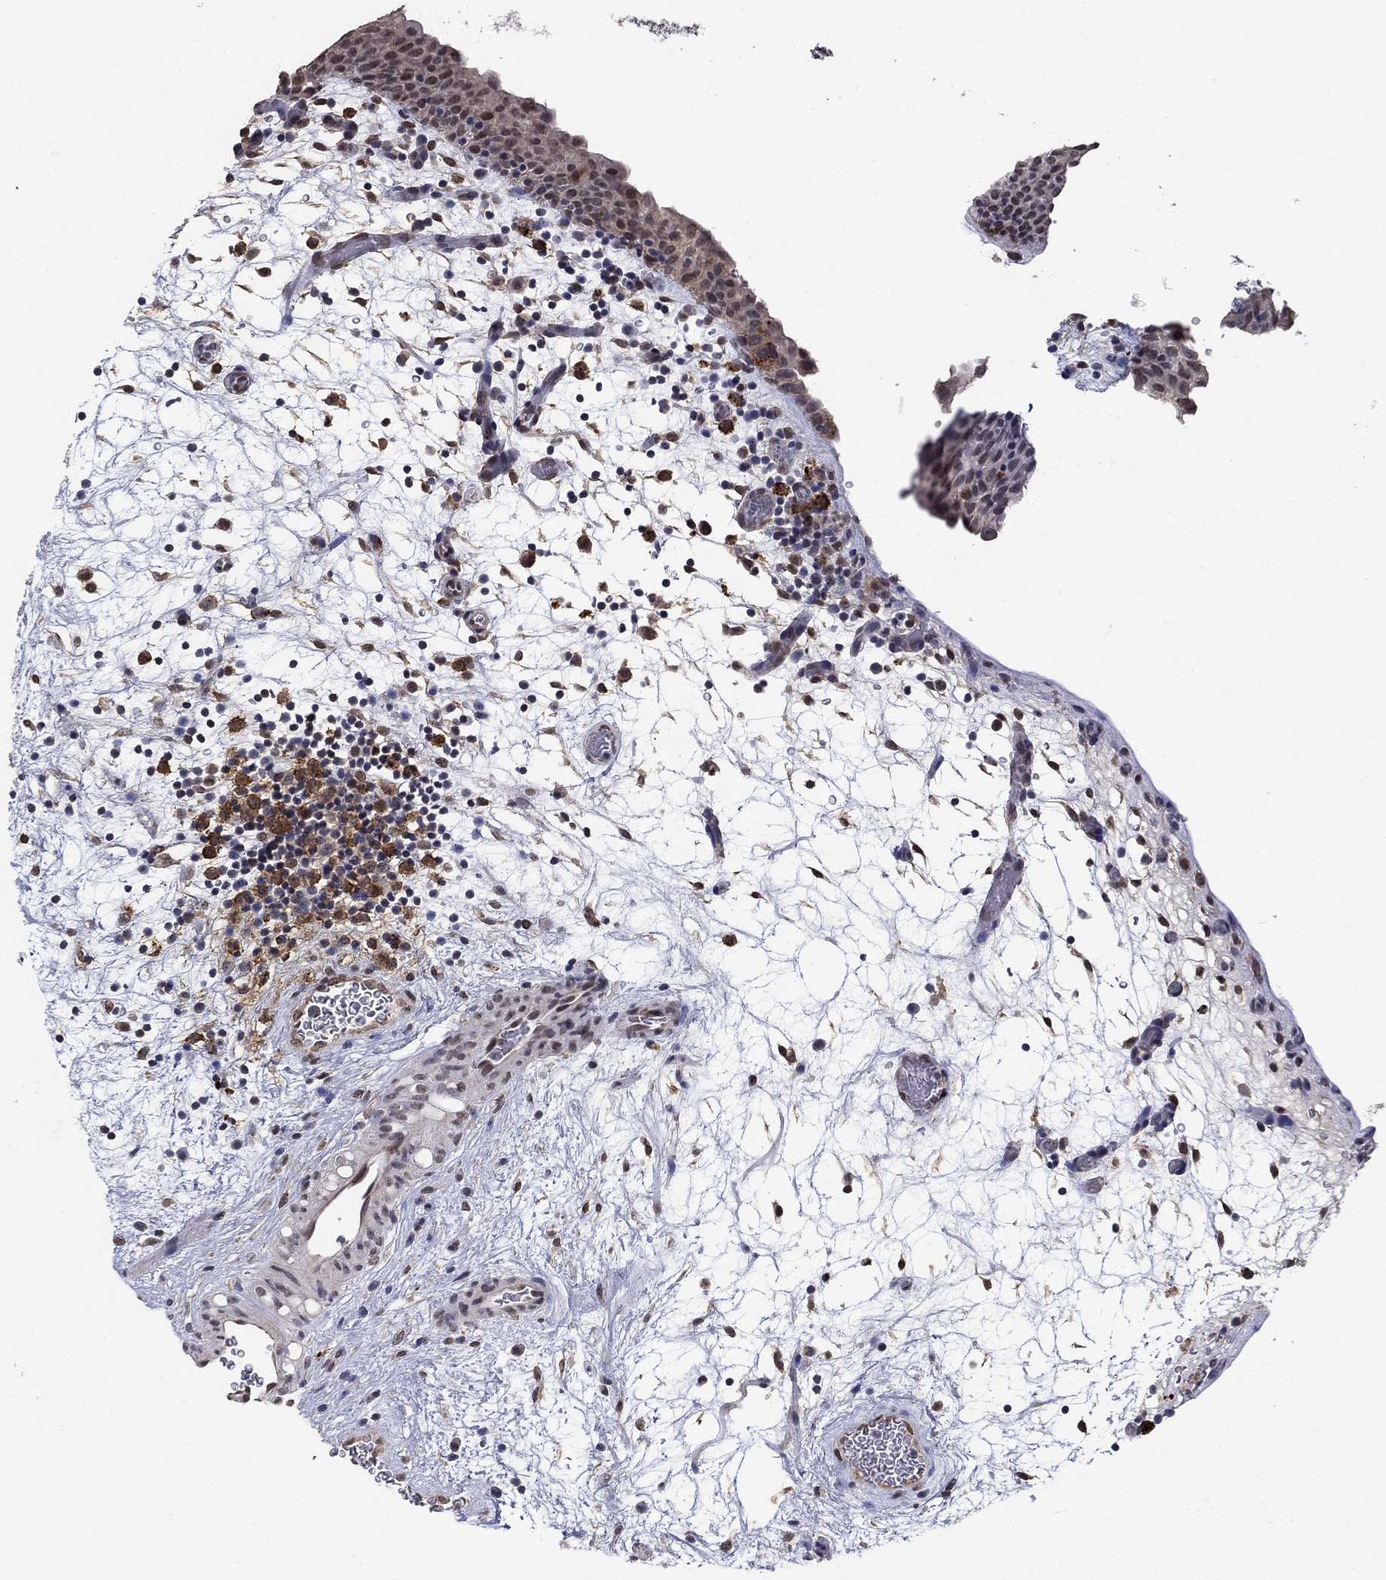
{"staining": {"intensity": "moderate", "quantity": "<25%", "location": "nuclear"}, "tissue": "urinary bladder", "cell_type": "Urothelial cells", "image_type": "normal", "snomed": [{"axis": "morphology", "description": "Normal tissue, NOS"}, {"axis": "topography", "description": "Urinary bladder"}], "caption": "IHC image of unremarkable human urinary bladder stained for a protein (brown), which reveals low levels of moderate nuclear expression in approximately <25% of urothelial cells.", "gene": "GRIA3", "patient": {"sex": "male", "age": 37}}